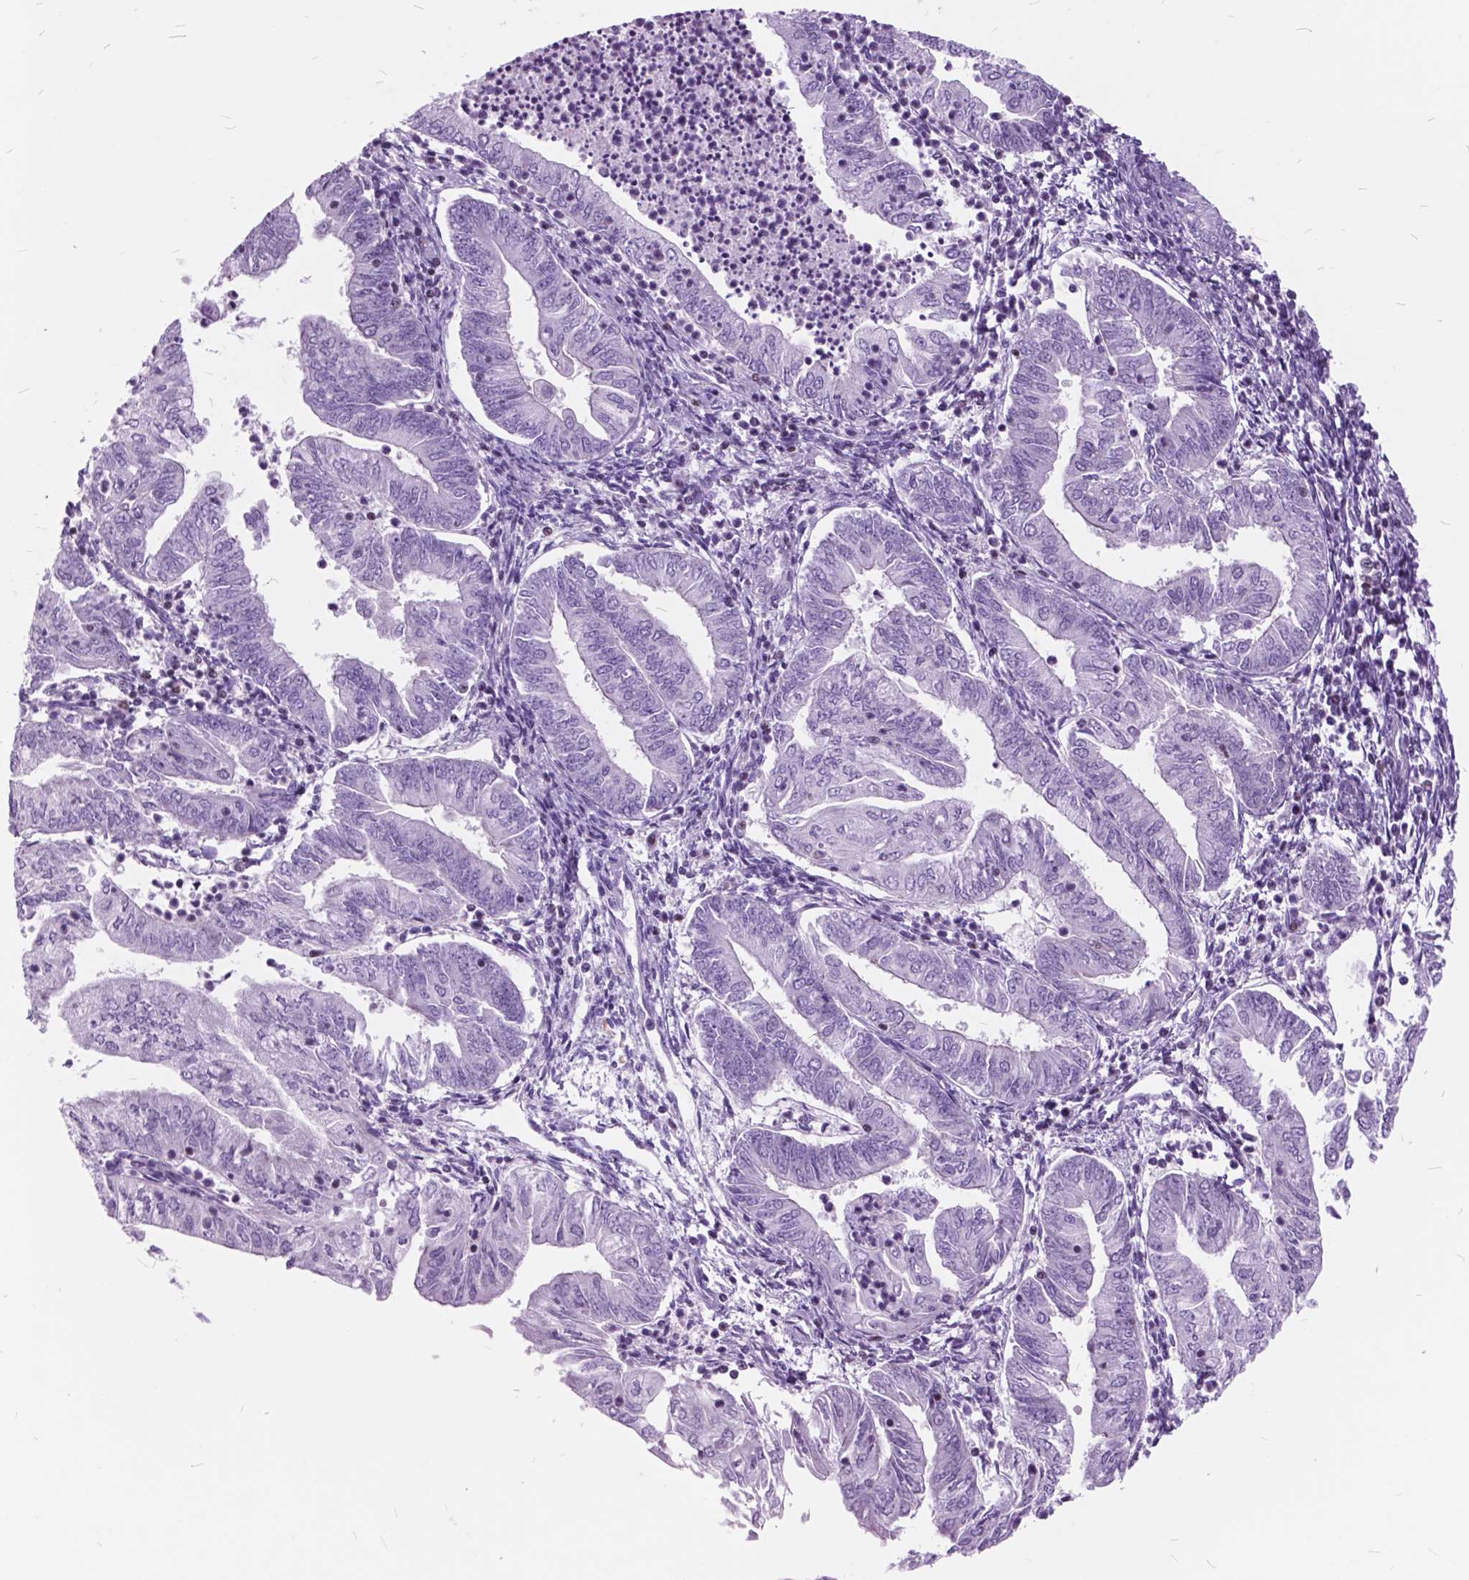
{"staining": {"intensity": "negative", "quantity": "none", "location": "none"}, "tissue": "endometrial cancer", "cell_type": "Tumor cells", "image_type": "cancer", "snomed": [{"axis": "morphology", "description": "Adenocarcinoma, NOS"}, {"axis": "topography", "description": "Endometrium"}], "caption": "Immunohistochemistry (IHC) of endometrial cancer displays no staining in tumor cells.", "gene": "SP140", "patient": {"sex": "female", "age": 55}}